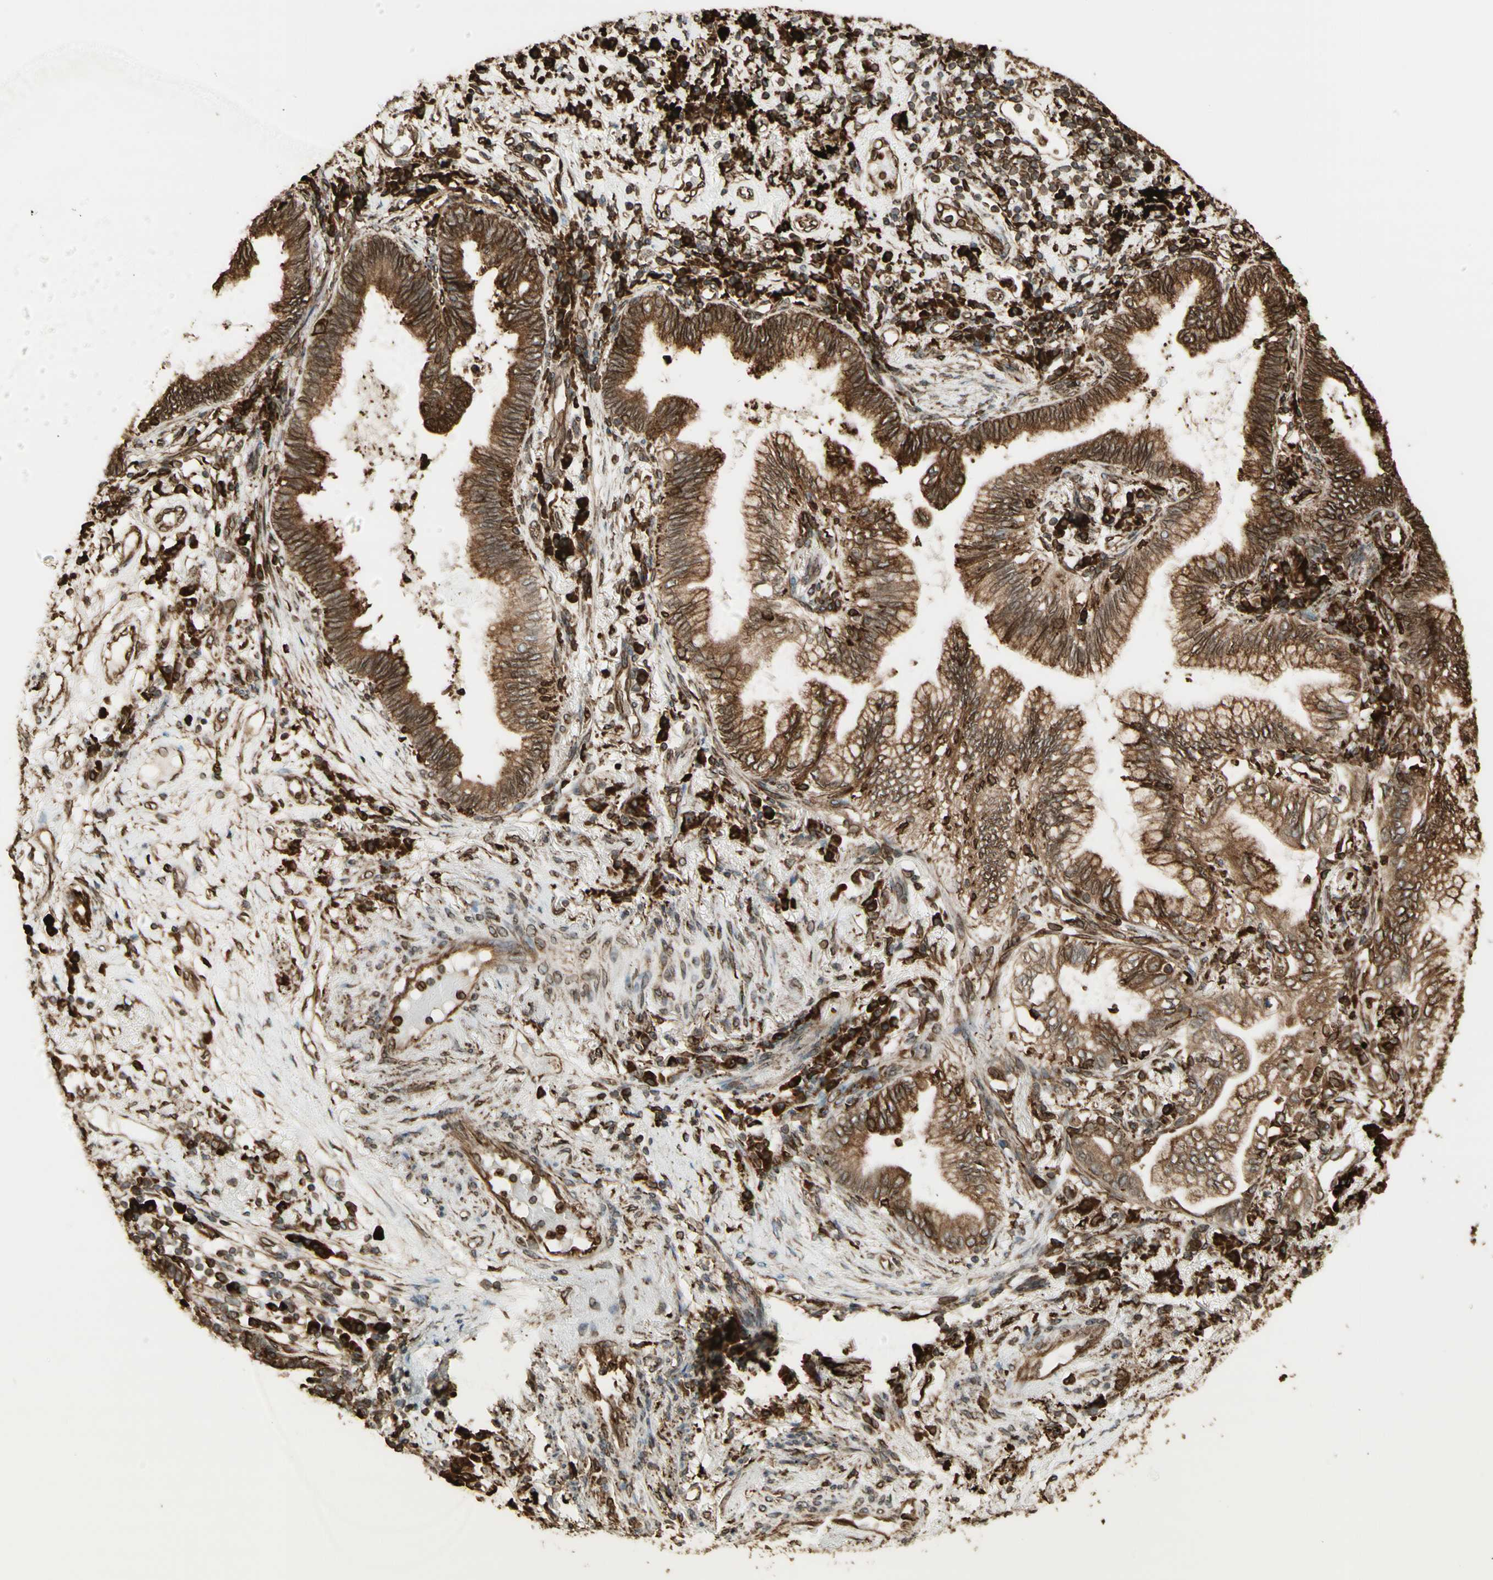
{"staining": {"intensity": "moderate", "quantity": ">75%", "location": "cytoplasmic/membranous"}, "tissue": "lung cancer", "cell_type": "Tumor cells", "image_type": "cancer", "snomed": [{"axis": "morphology", "description": "Normal tissue, NOS"}, {"axis": "morphology", "description": "Adenocarcinoma, NOS"}, {"axis": "topography", "description": "Bronchus"}, {"axis": "topography", "description": "Lung"}], "caption": "Immunohistochemical staining of human lung cancer reveals medium levels of moderate cytoplasmic/membranous staining in about >75% of tumor cells.", "gene": "CANX", "patient": {"sex": "female", "age": 70}}